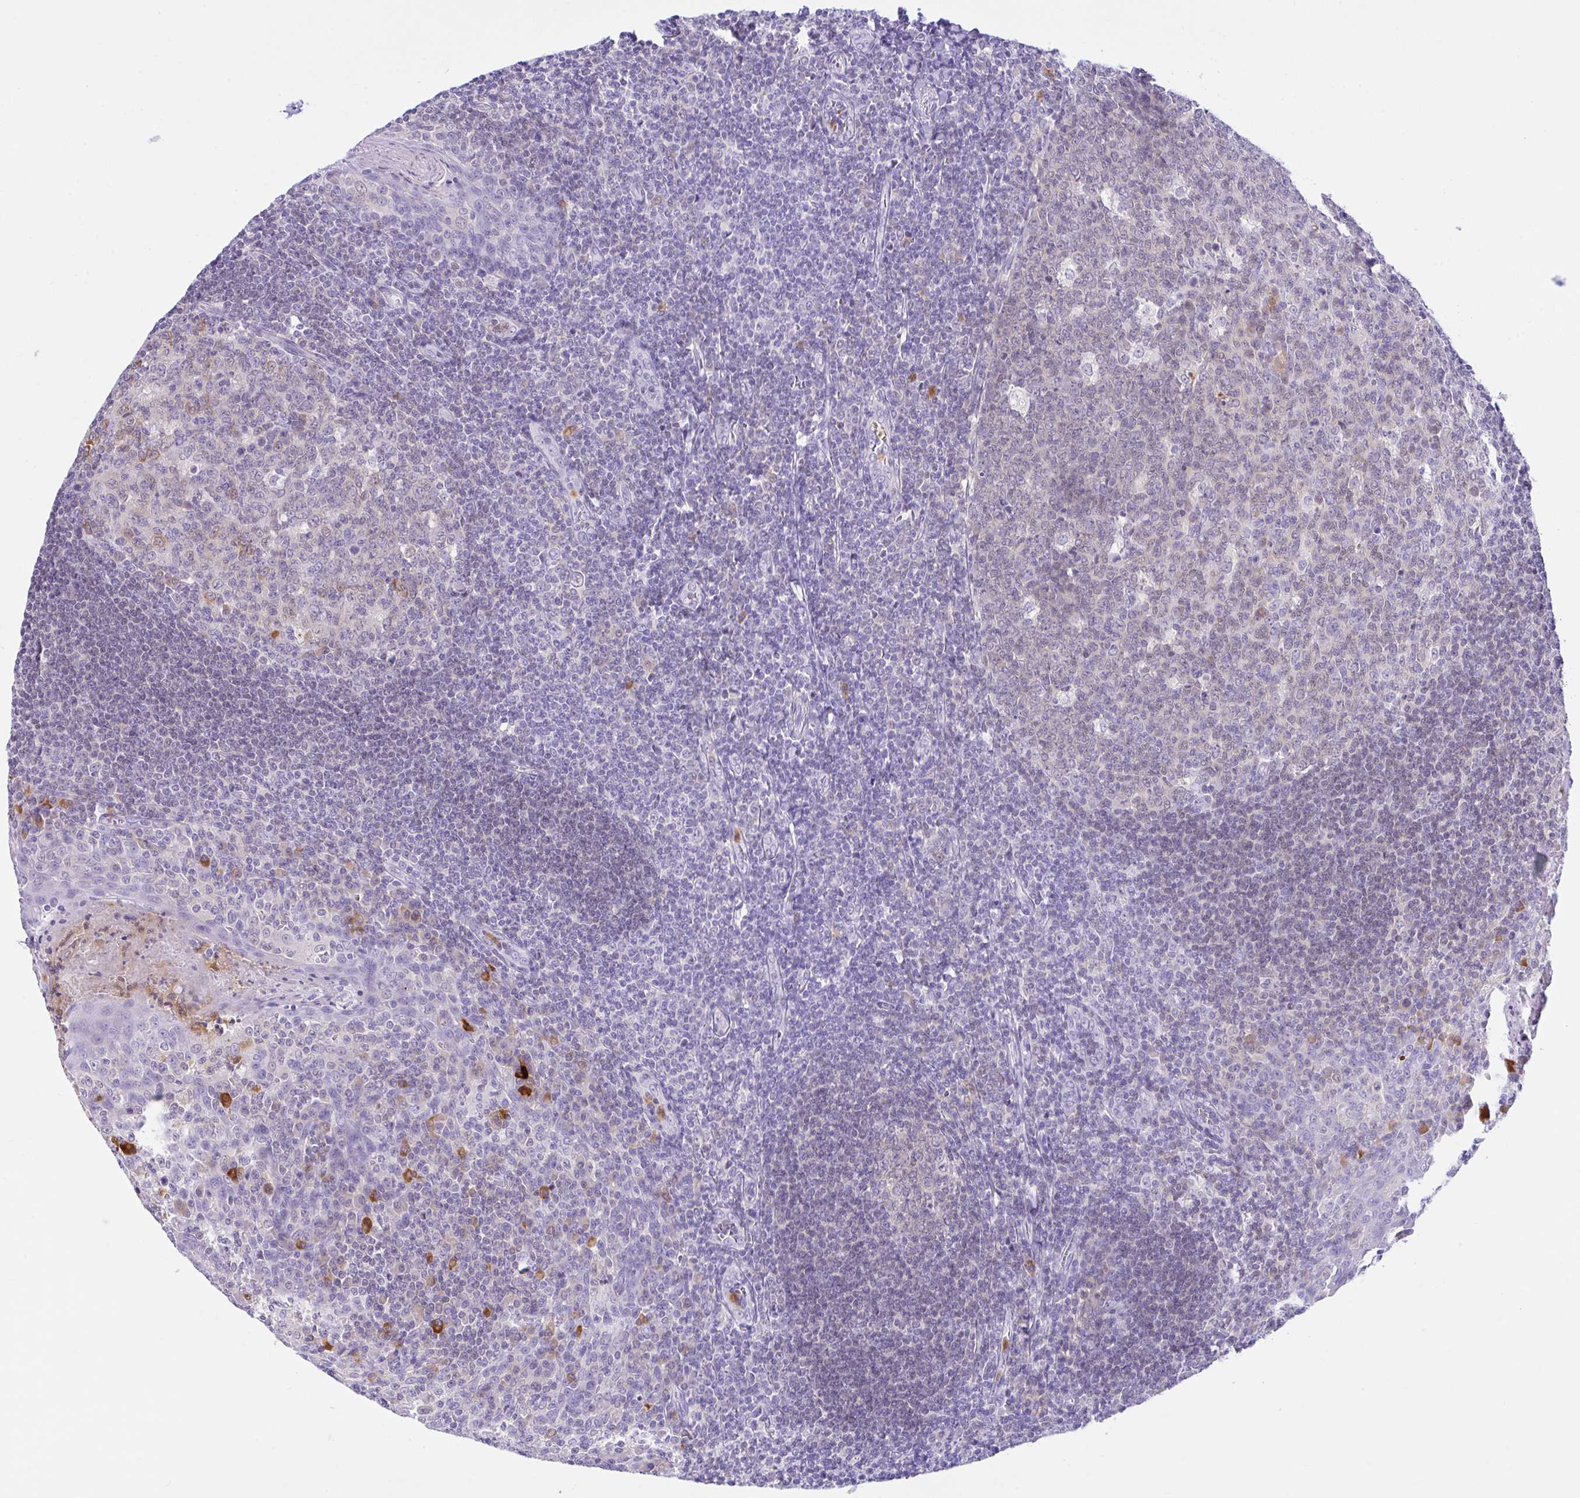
{"staining": {"intensity": "weak", "quantity": "<25%", "location": "cytoplasmic/membranous"}, "tissue": "tonsil", "cell_type": "Germinal center cells", "image_type": "normal", "snomed": [{"axis": "morphology", "description": "Normal tissue, NOS"}, {"axis": "topography", "description": "Tonsil"}], "caption": "High power microscopy micrograph of an immunohistochemistry histopathology image of benign tonsil, revealing no significant positivity in germinal center cells.", "gene": "NCF1", "patient": {"sex": "male", "age": 27}}